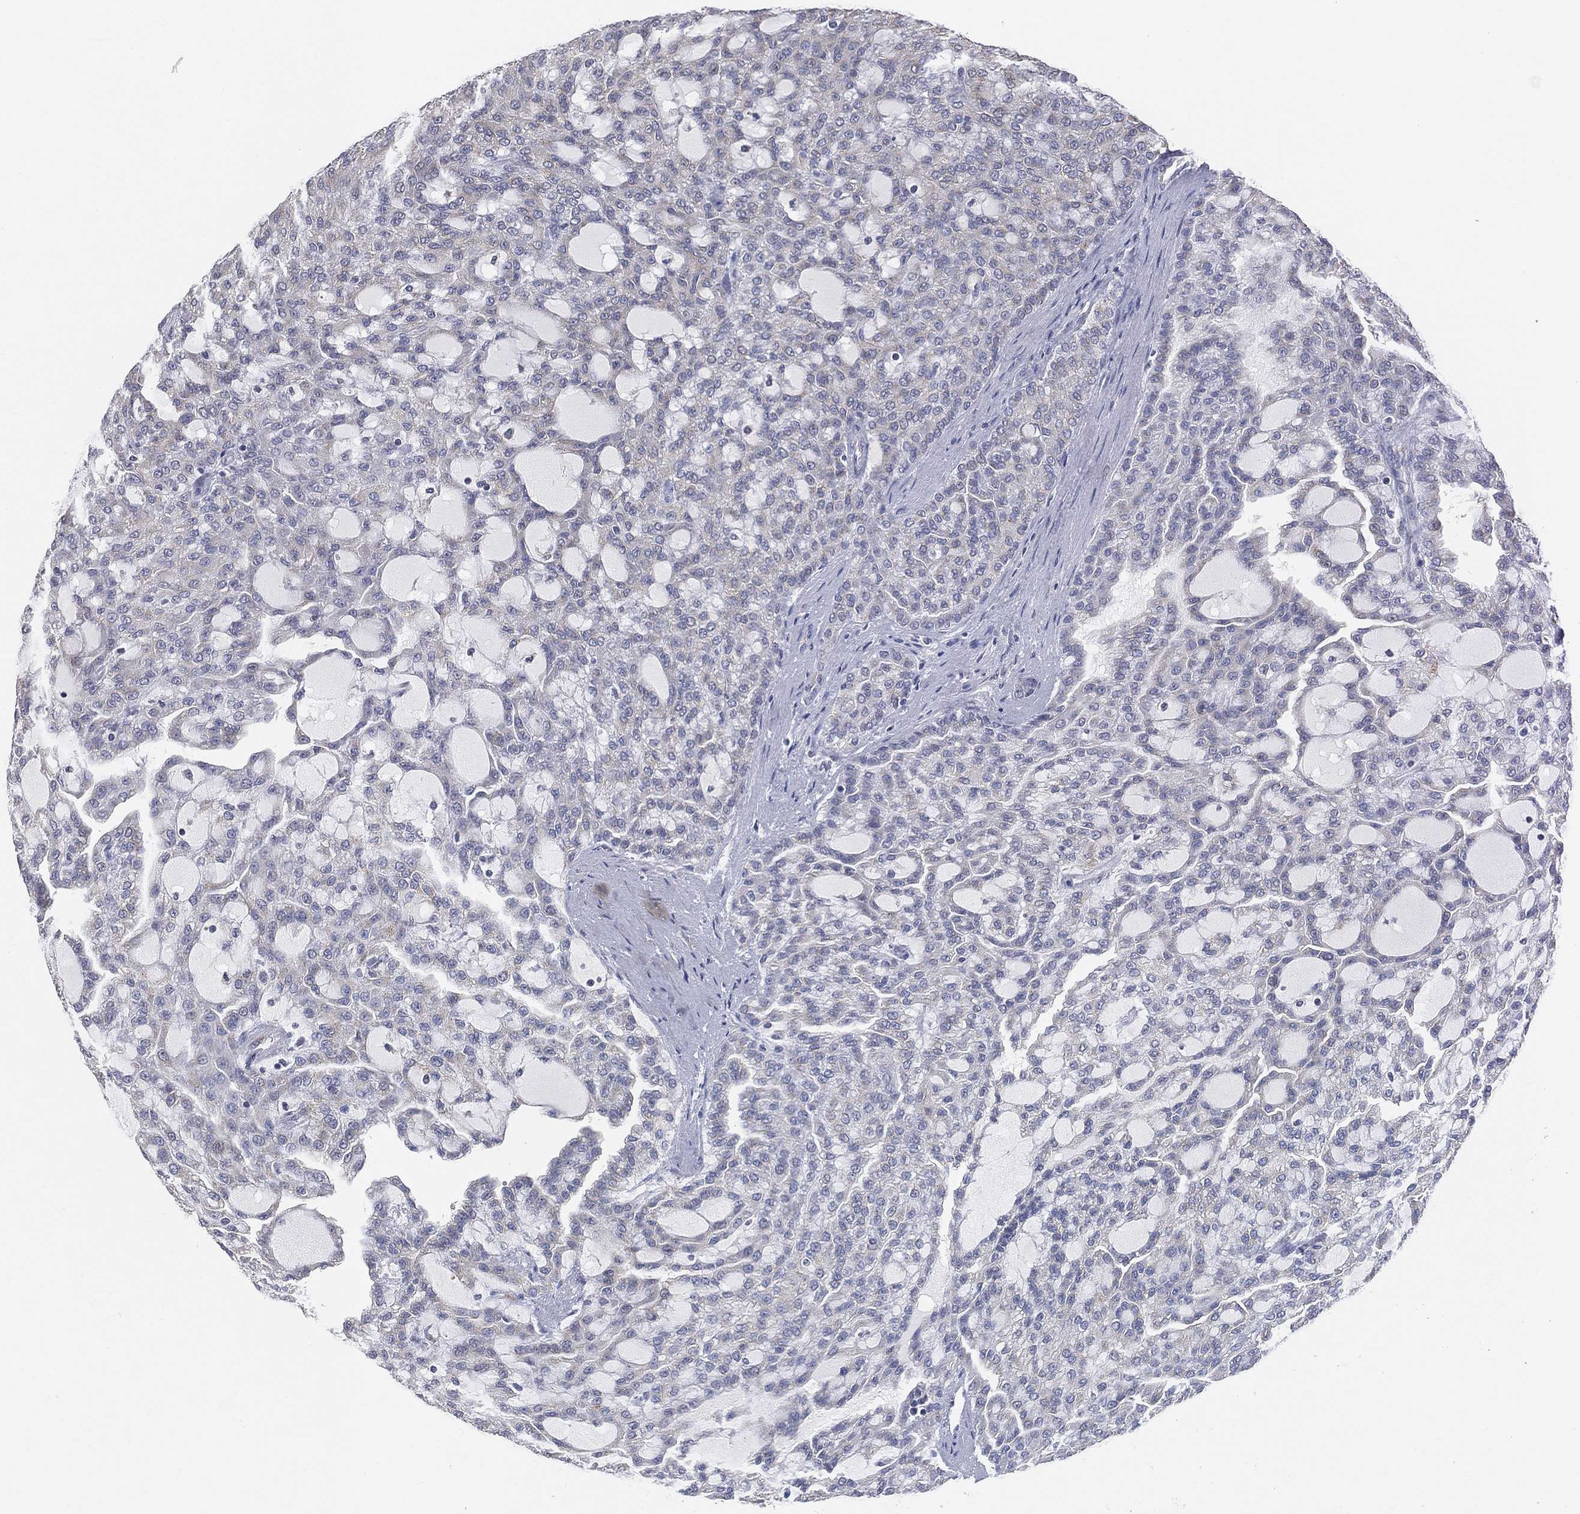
{"staining": {"intensity": "negative", "quantity": "none", "location": "none"}, "tissue": "renal cancer", "cell_type": "Tumor cells", "image_type": "cancer", "snomed": [{"axis": "morphology", "description": "Adenocarcinoma, NOS"}, {"axis": "topography", "description": "Kidney"}], "caption": "The immunohistochemistry (IHC) photomicrograph has no significant expression in tumor cells of renal cancer tissue.", "gene": "TICAM1", "patient": {"sex": "male", "age": 63}}